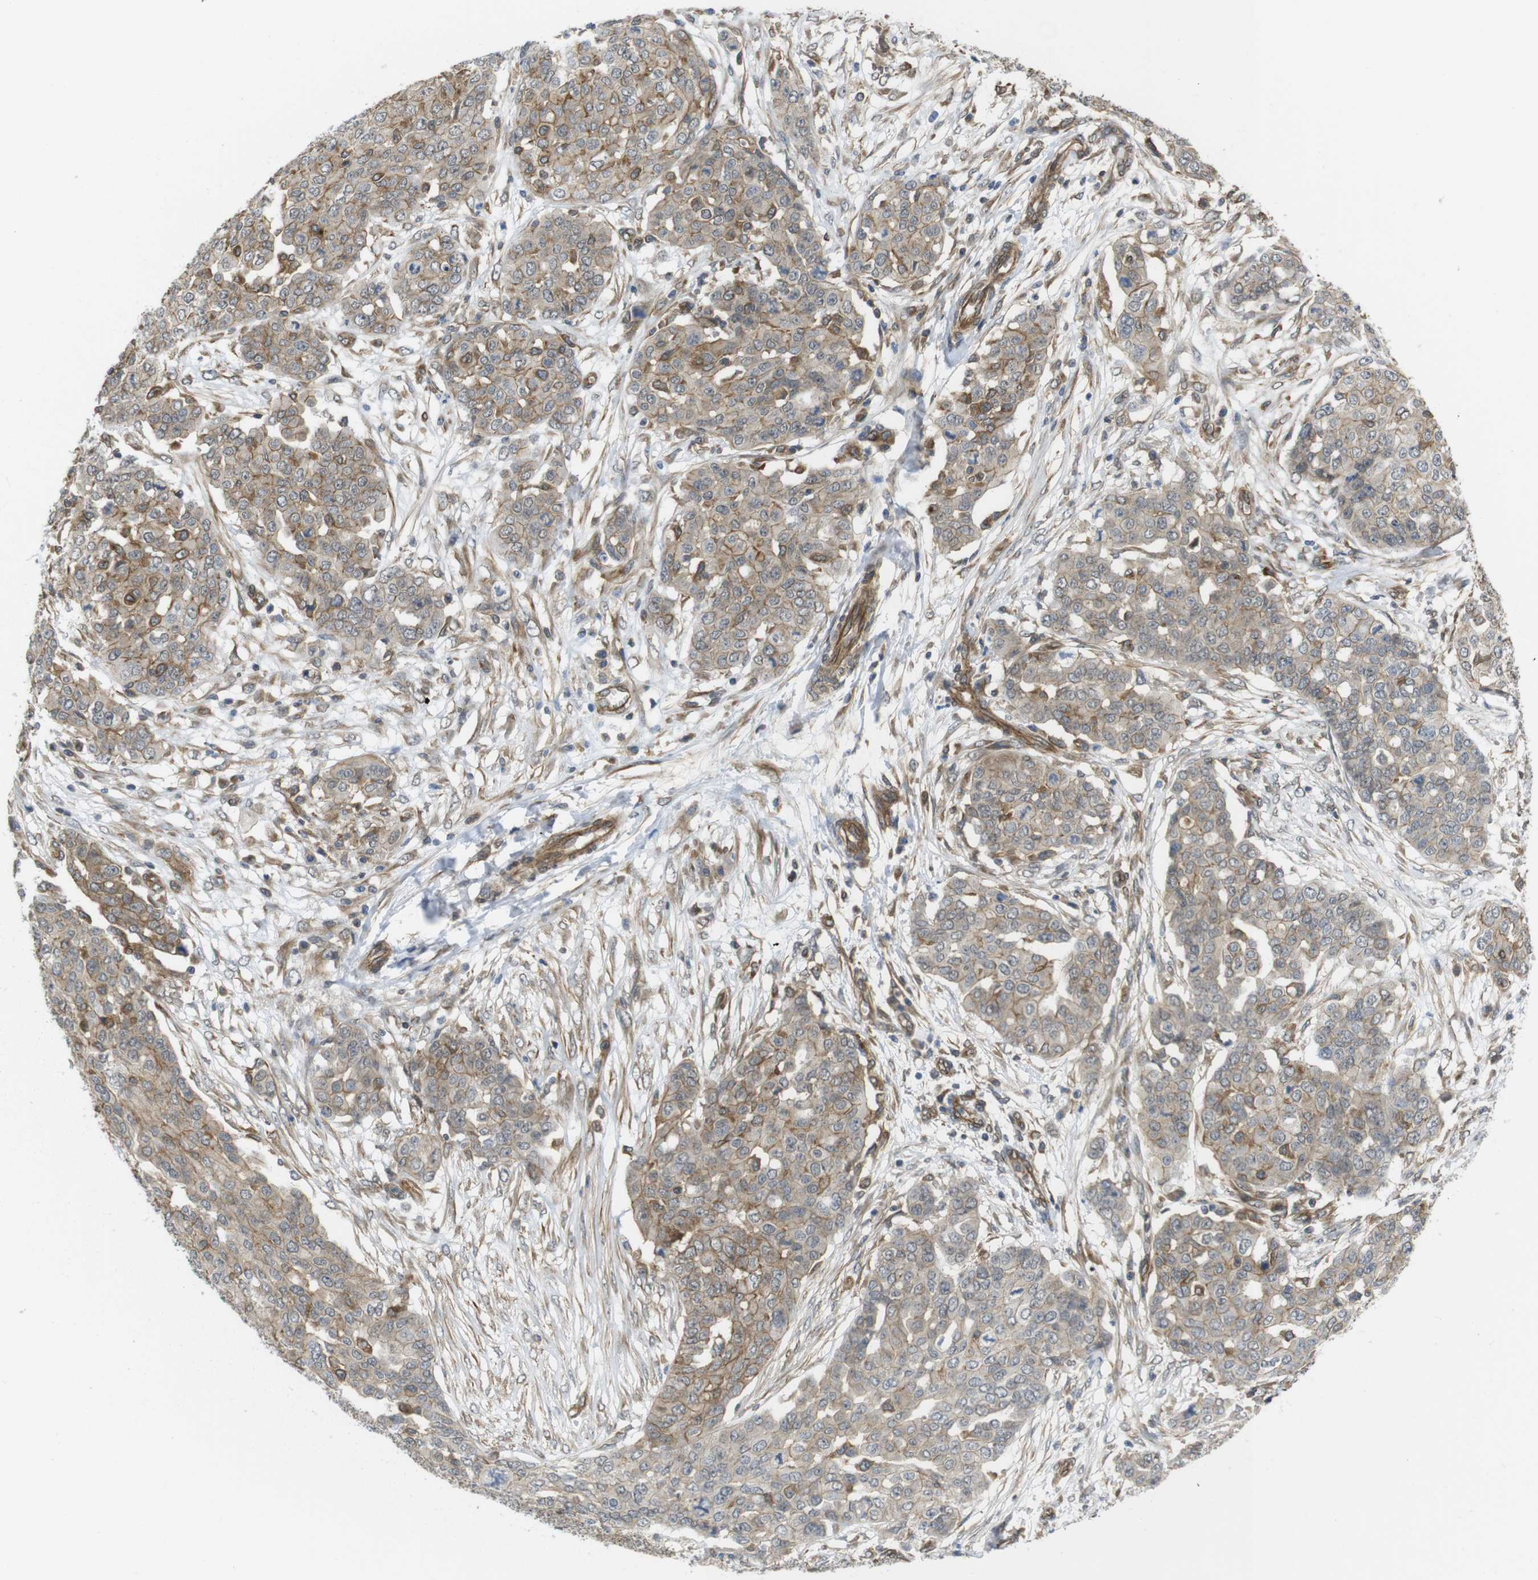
{"staining": {"intensity": "moderate", "quantity": "25%-75%", "location": "cytoplasmic/membranous"}, "tissue": "ovarian cancer", "cell_type": "Tumor cells", "image_type": "cancer", "snomed": [{"axis": "morphology", "description": "Cystadenocarcinoma, serous, NOS"}, {"axis": "topography", "description": "Soft tissue"}, {"axis": "topography", "description": "Ovary"}], "caption": "Human serous cystadenocarcinoma (ovarian) stained with a protein marker exhibits moderate staining in tumor cells.", "gene": "ZDHHC5", "patient": {"sex": "female", "age": 57}}